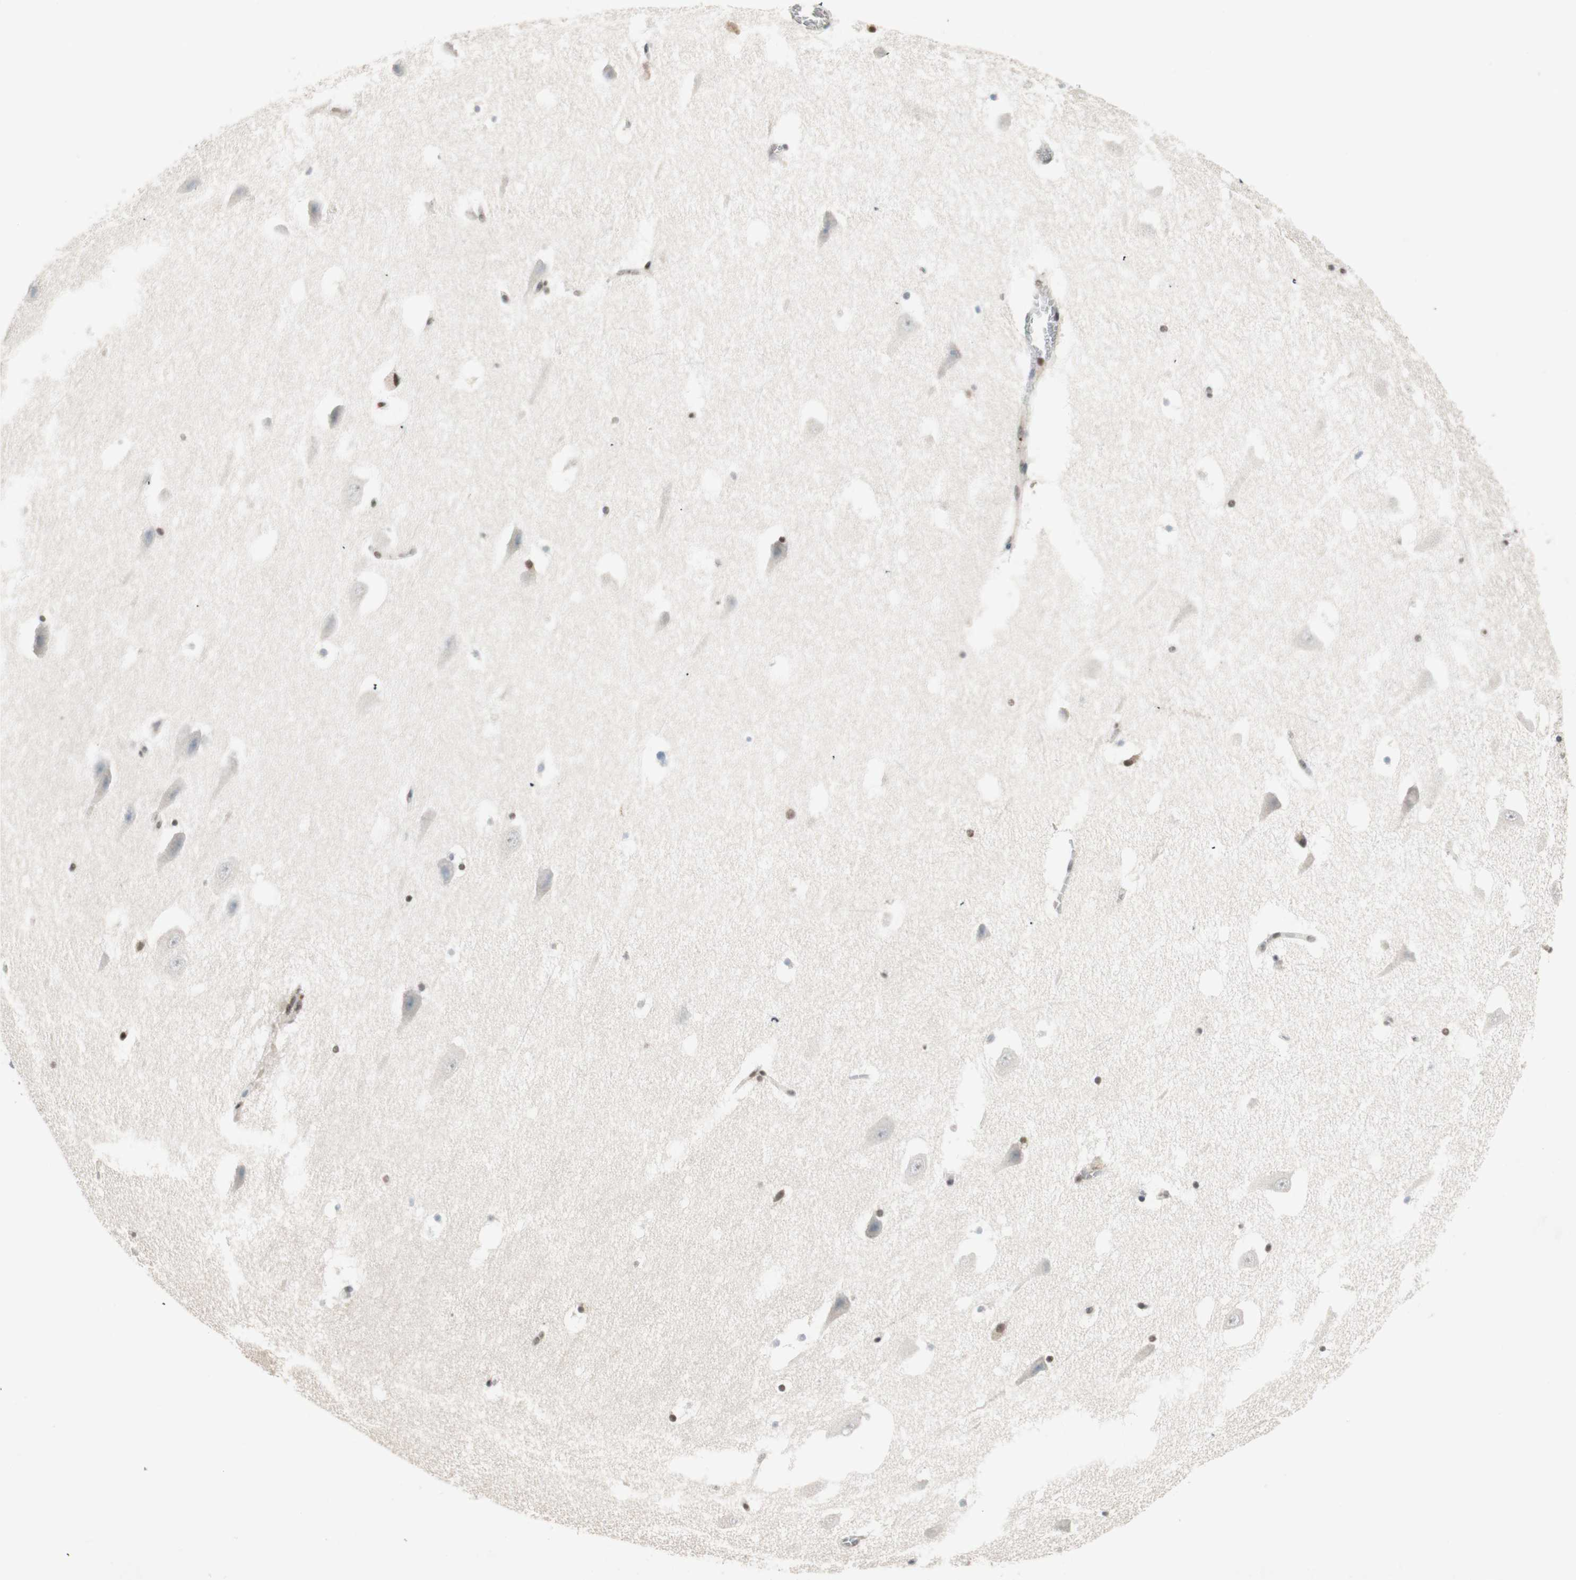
{"staining": {"intensity": "moderate", "quantity": "25%-75%", "location": "cytoplasmic/membranous,nuclear"}, "tissue": "hippocampus", "cell_type": "Glial cells", "image_type": "normal", "snomed": [{"axis": "morphology", "description": "Normal tissue, NOS"}, {"axis": "topography", "description": "Hippocampus"}], "caption": "Glial cells reveal moderate cytoplasmic/membranous,nuclear expression in approximately 25%-75% of cells in benign hippocampus.", "gene": "MDC1", "patient": {"sex": "male", "age": 45}}